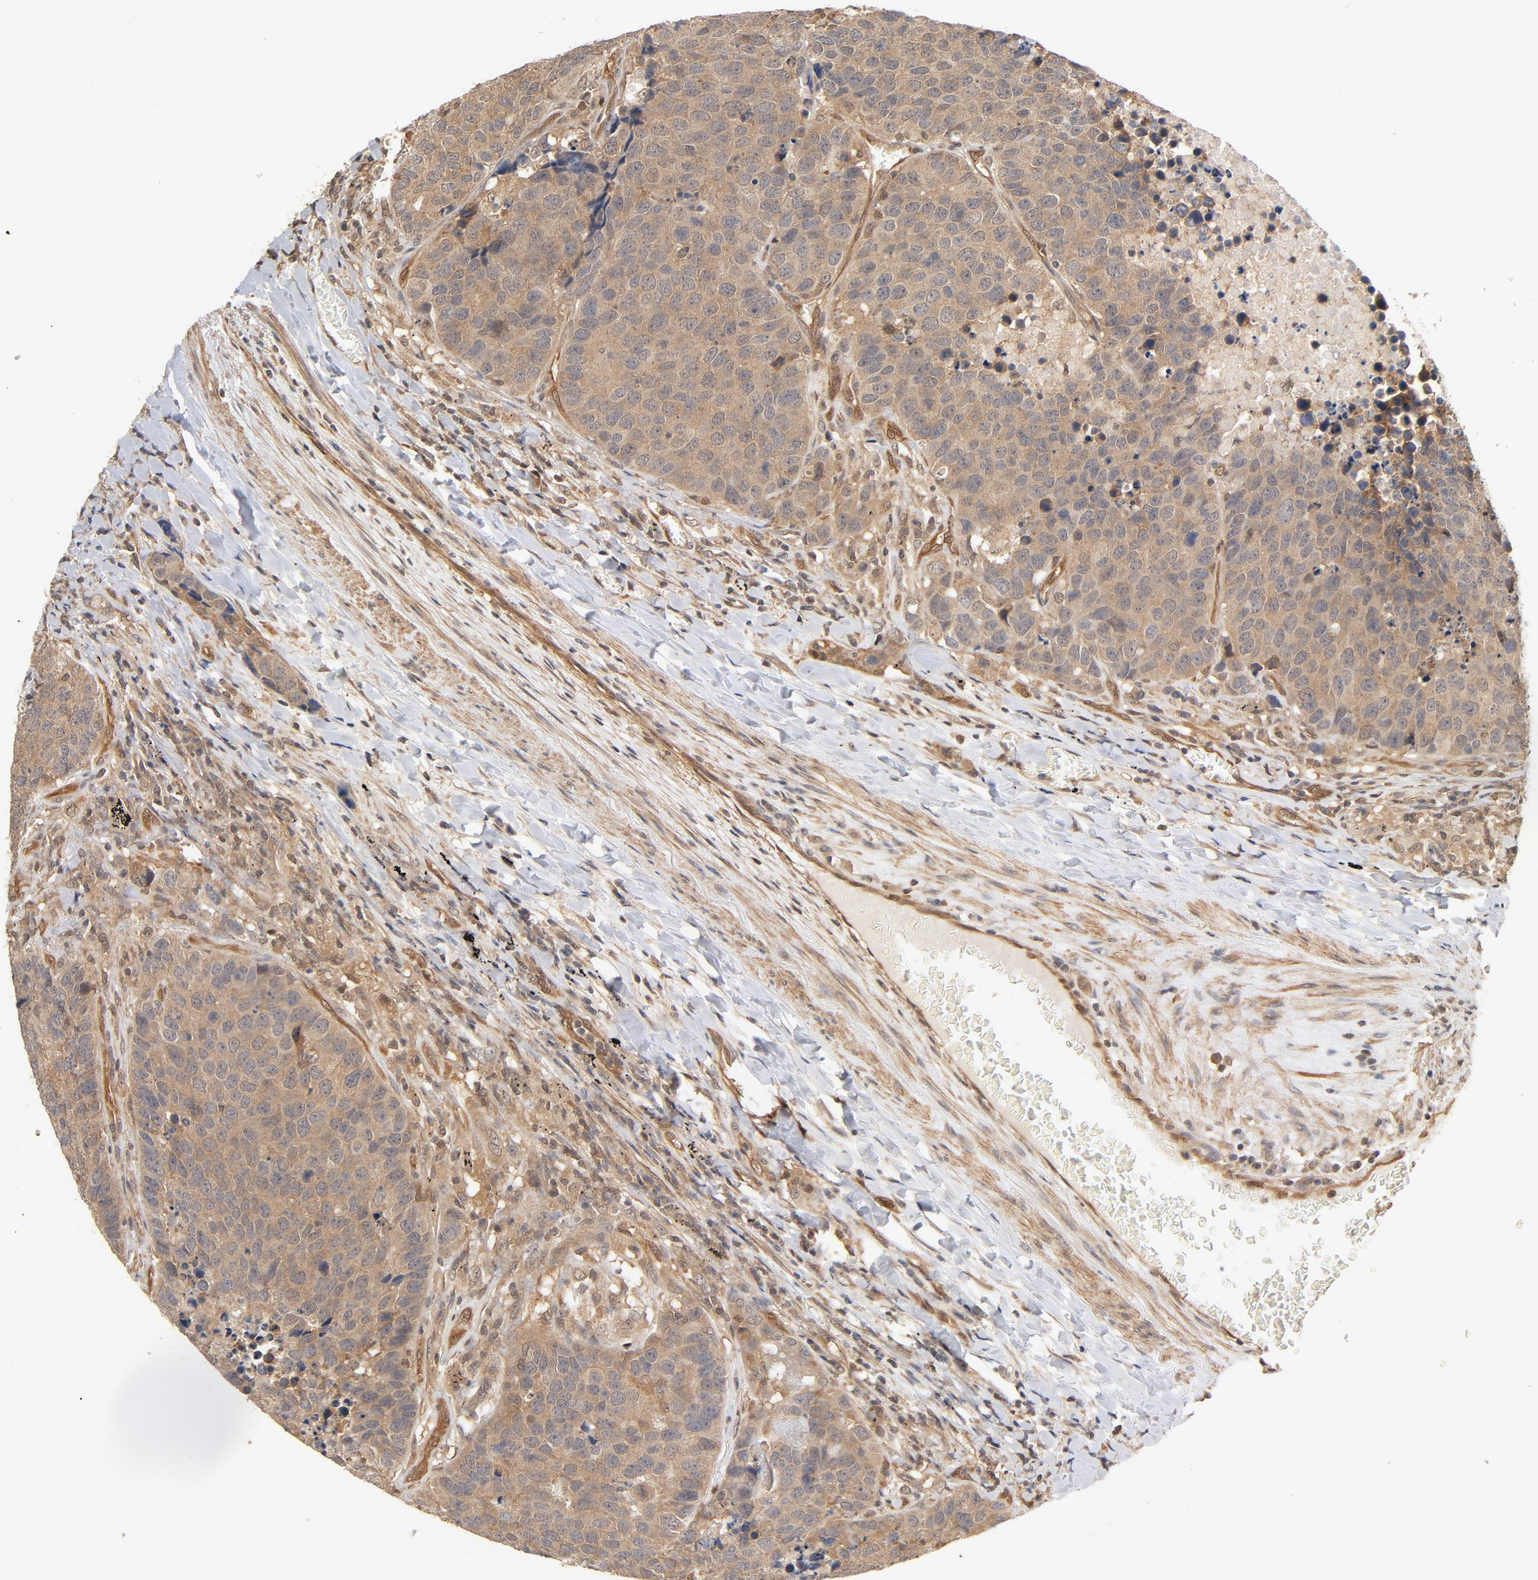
{"staining": {"intensity": "weak", "quantity": ">75%", "location": "cytoplasmic/membranous"}, "tissue": "carcinoid", "cell_type": "Tumor cells", "image_type": "cancer", "snomed": [{"axis": "morphology", "description": "Carcinoid, malignant, NOS"}, {"axis": "topography", "description": "Lung"}], "caption": "Immunohistochemical staining of carcinoid reveals low levels of weak cytoplasmic/membranous staining in about >75% of tumor cells.", "gene": "CDC37", "patient": {"sex": "male", "age": 60}}